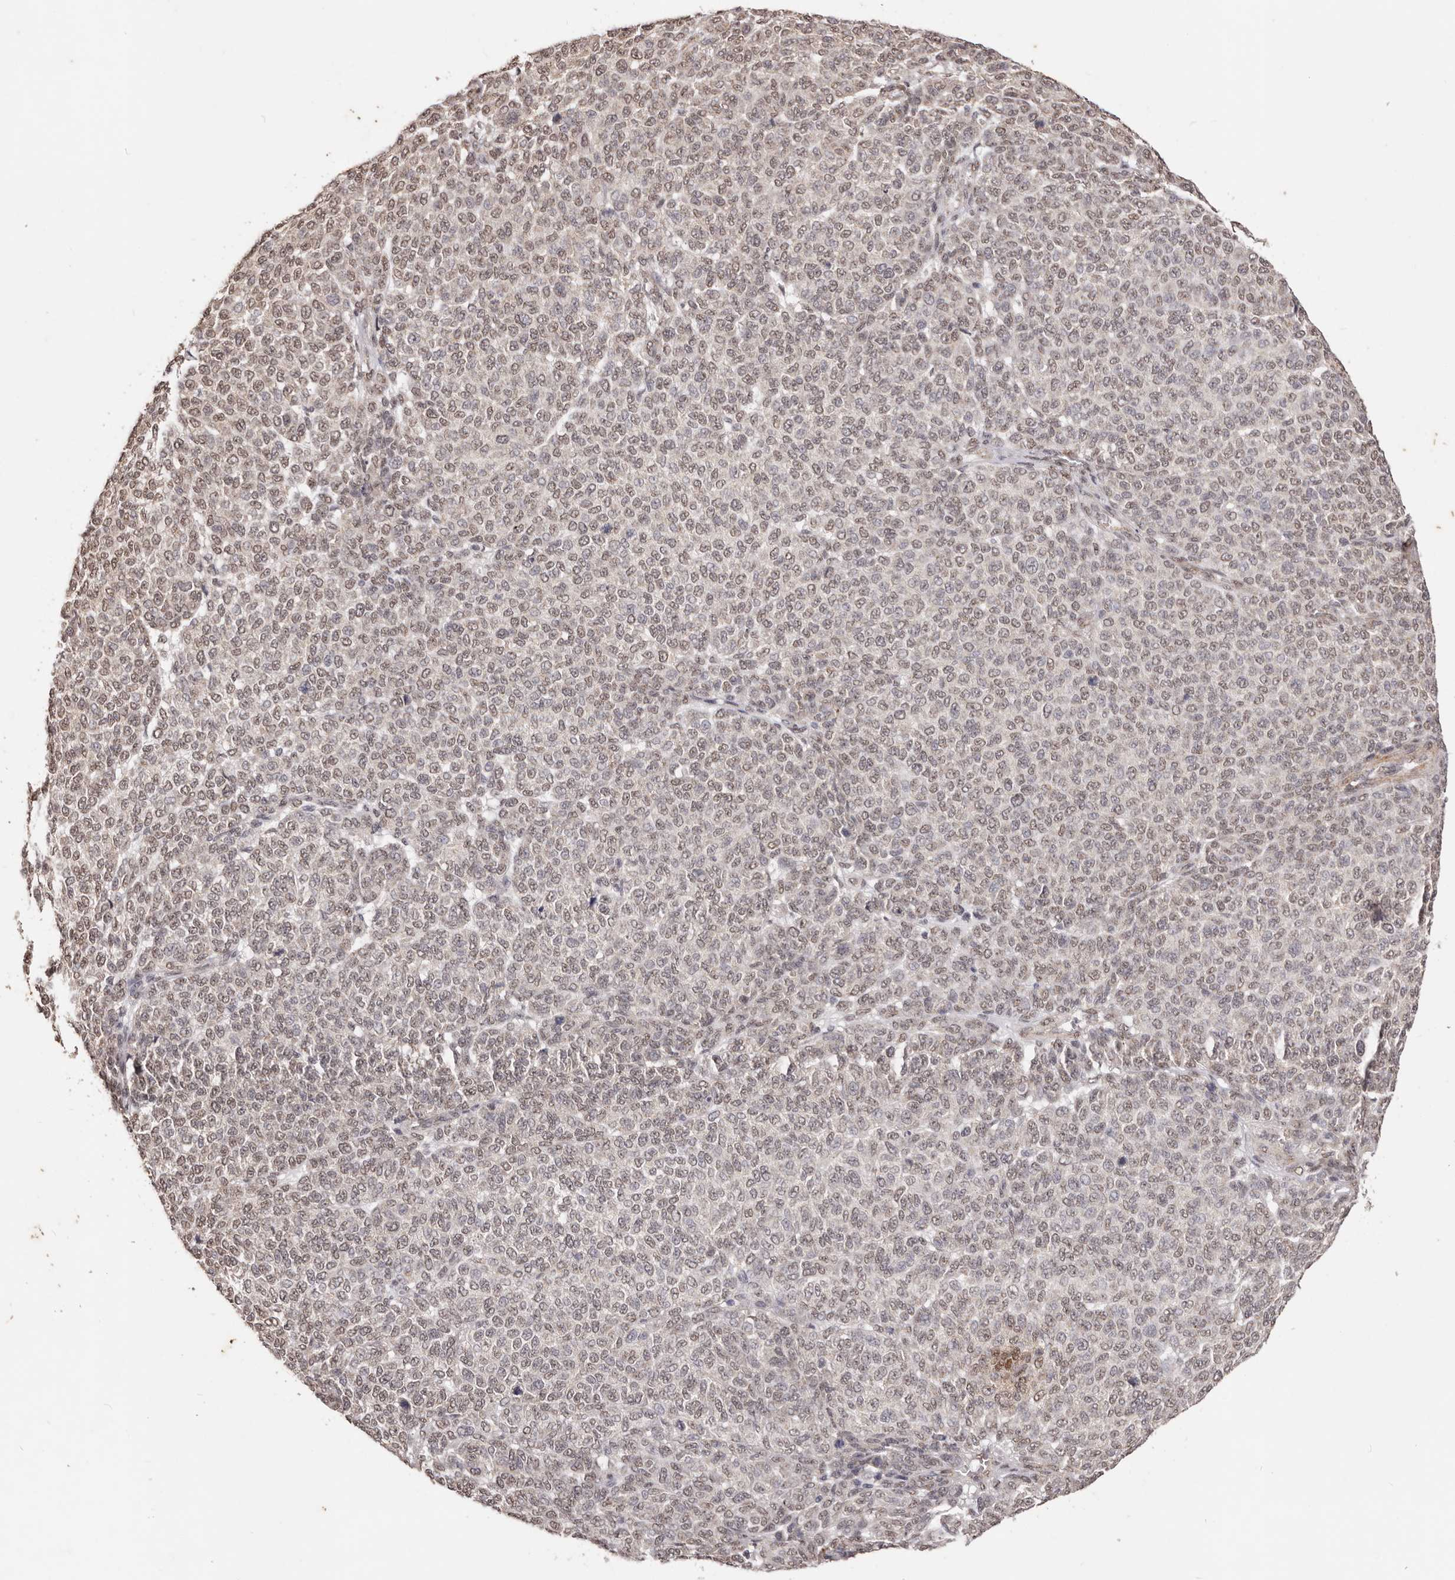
{"staining": {"intensity": "moderate", "quantity": ">75%", "location": "nuclear"}, "tissue": "melanoma", "cell_type": "Tumor cells", "image_type": "cancer", "snomed": [{"axis": "morphology", "description": "Malignant melanoma, NOS"}, {"axis": "topography", "description": "Skin"}], "caption": "Malignant melanoma tissue shows moderate nuclear expression in about >75% of tumor cells (DAB IHC with brightfield microscopy, high magnification).", "gene": "RPS6KA5", "patient": {"sex": "male", "age": 59}}